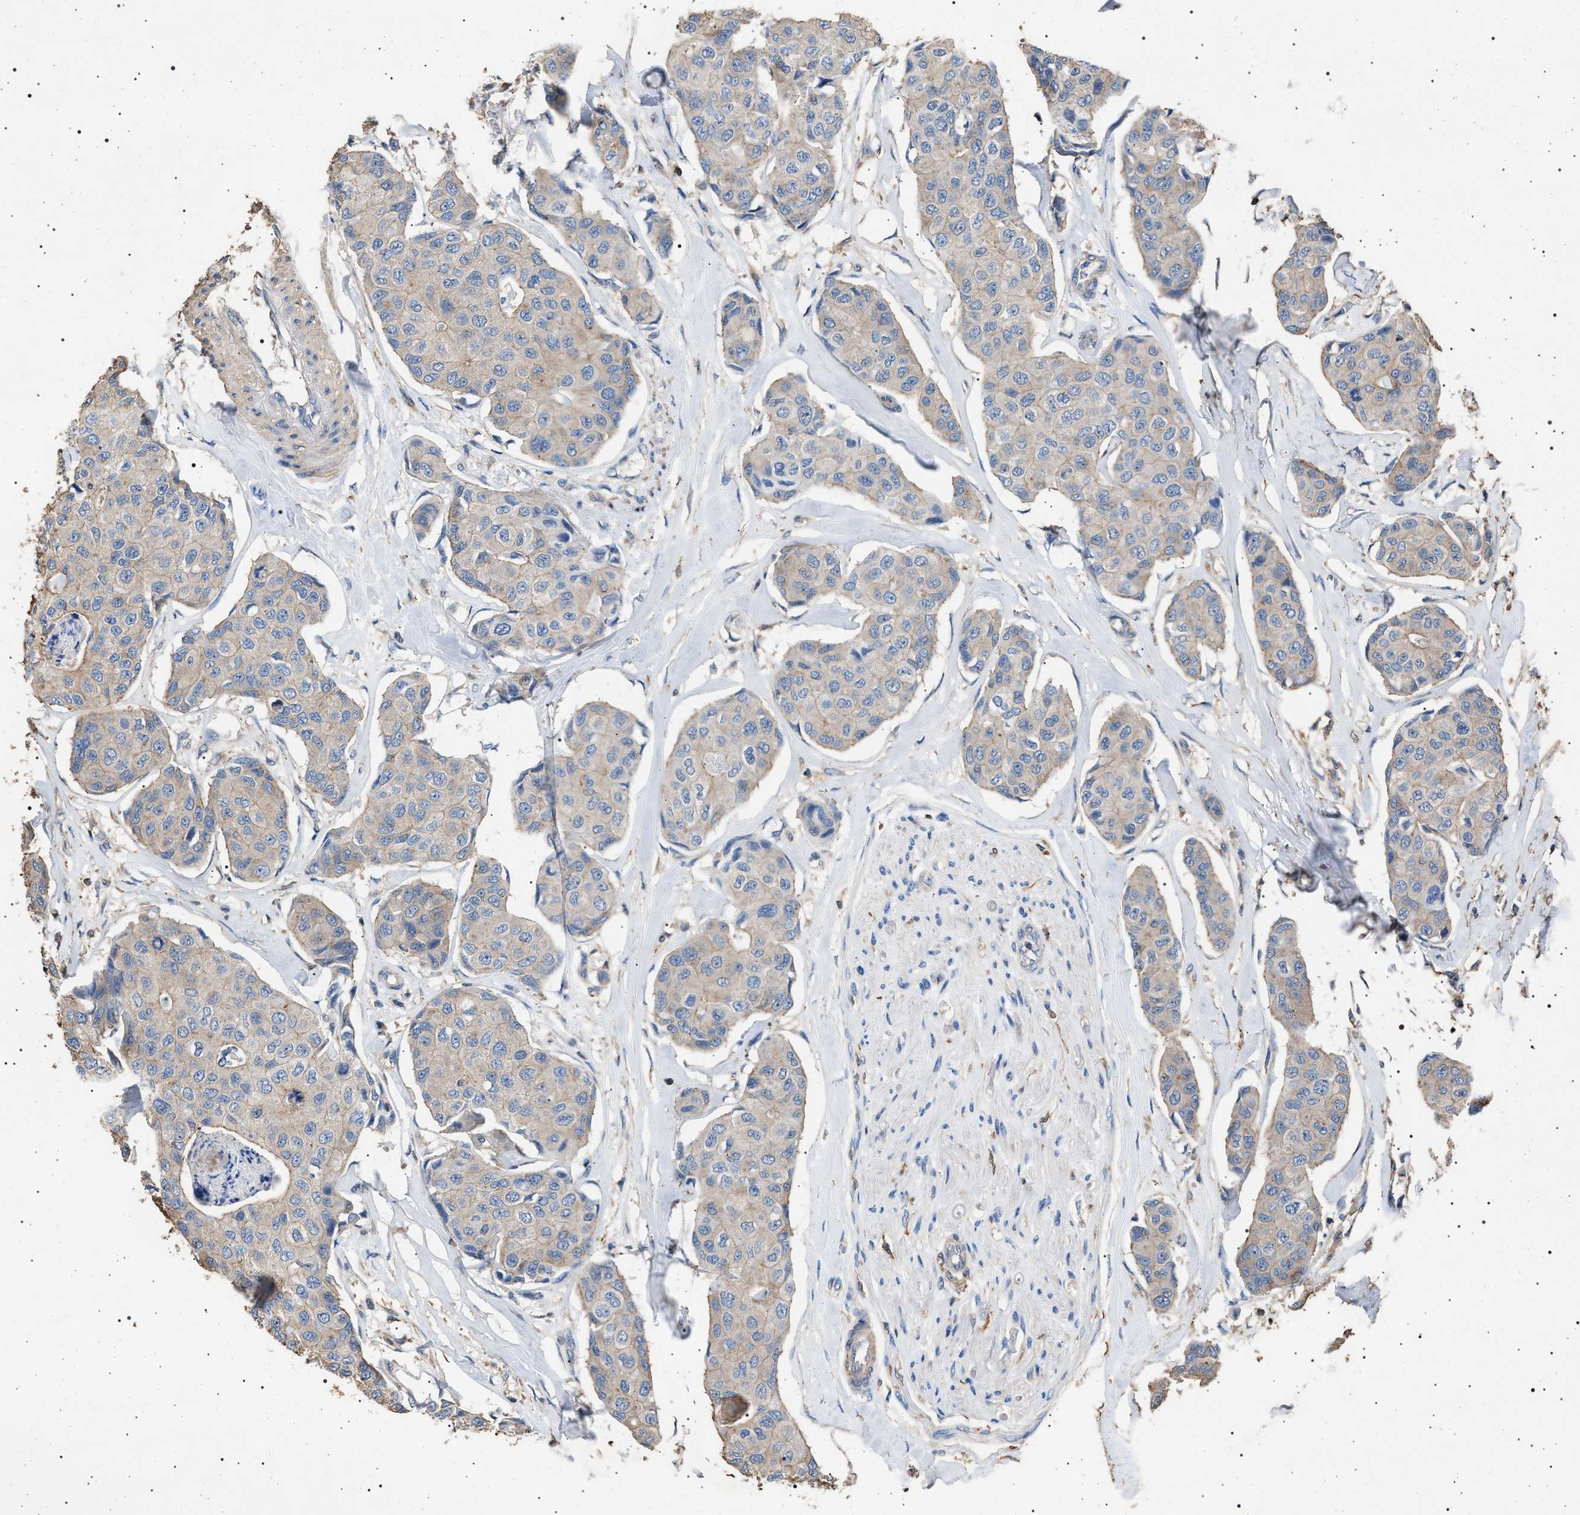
{"staining": {"intensity": "weak", "quantity": ">75%", "location": "cytoplasmic/membranous"}, "tissue": "breast cancer", "cell_type": "Tumor cells", "image_type": "cancer", "snomed": [{"axis": "morphology", "description": "Duct carcinoma"}, {"axis": "topography", "description": "Breast"}], "caption": "A brown stain highlights weak cytoplasmic/membranous expression of a protein in breast intraductal carcinoma tumor cells.", "gene": "SMAP2", "patient": {"sex": "female", "age": 80}}